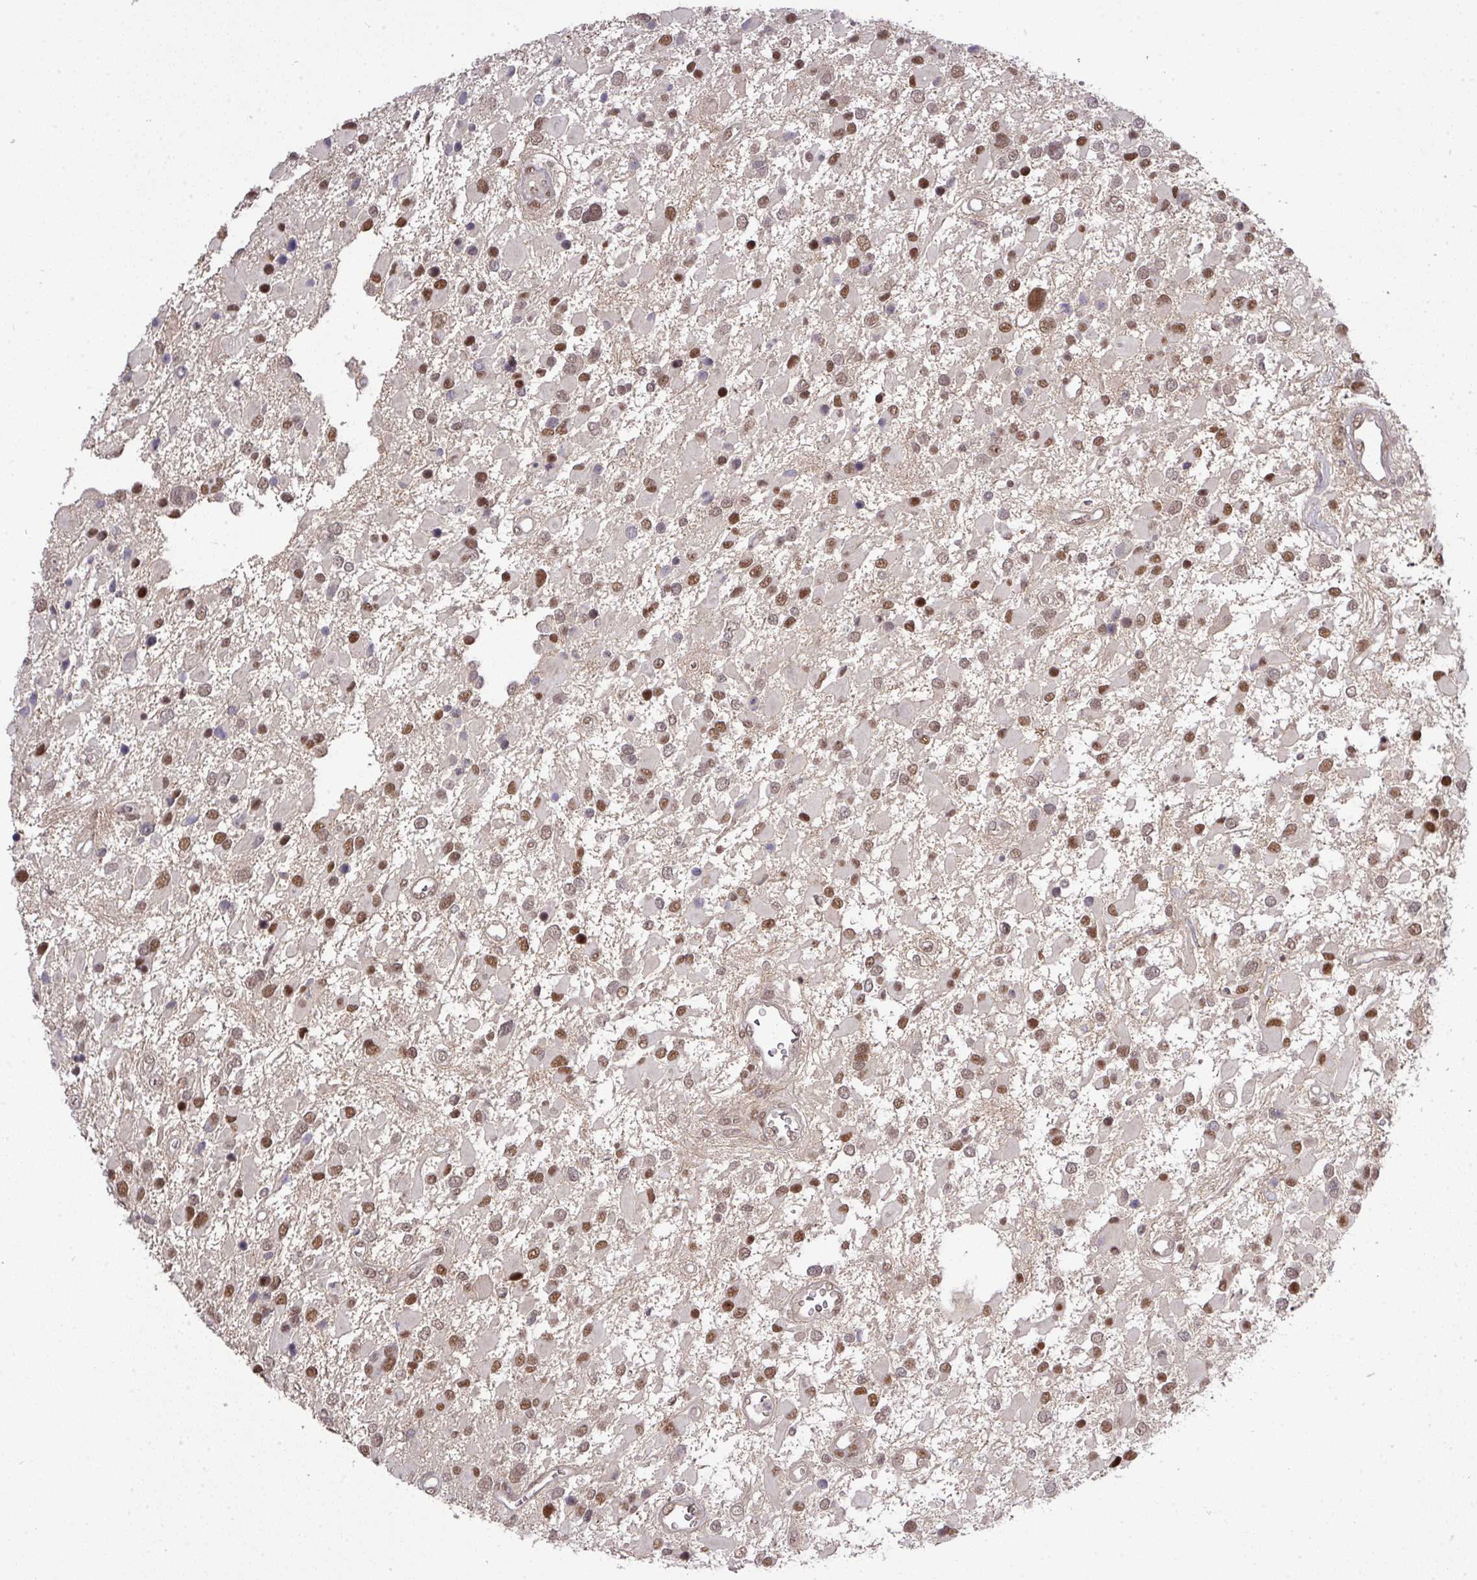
{"staining": {"intensity": "moderate", "quantity": ">75%", "location": "nuclear"}, "tissue": "glioma", "cell_type": "Tumor cells", "image_type": "cancer", "snomed": [{"axis": "morphology", "description": "Glioma, malignant, High grade"}, {"axis": "topography", "description": "Brain"}], "caption": "Malignant glioma (high-grade) stained with DAB (3,3'-diaminobenzidine) IHC reveals medium levels of moderate nuclear positivity in approximately >75% of tumor cells.", "gene": "CIC", "patient": {"sex": "male", "age": 53}}